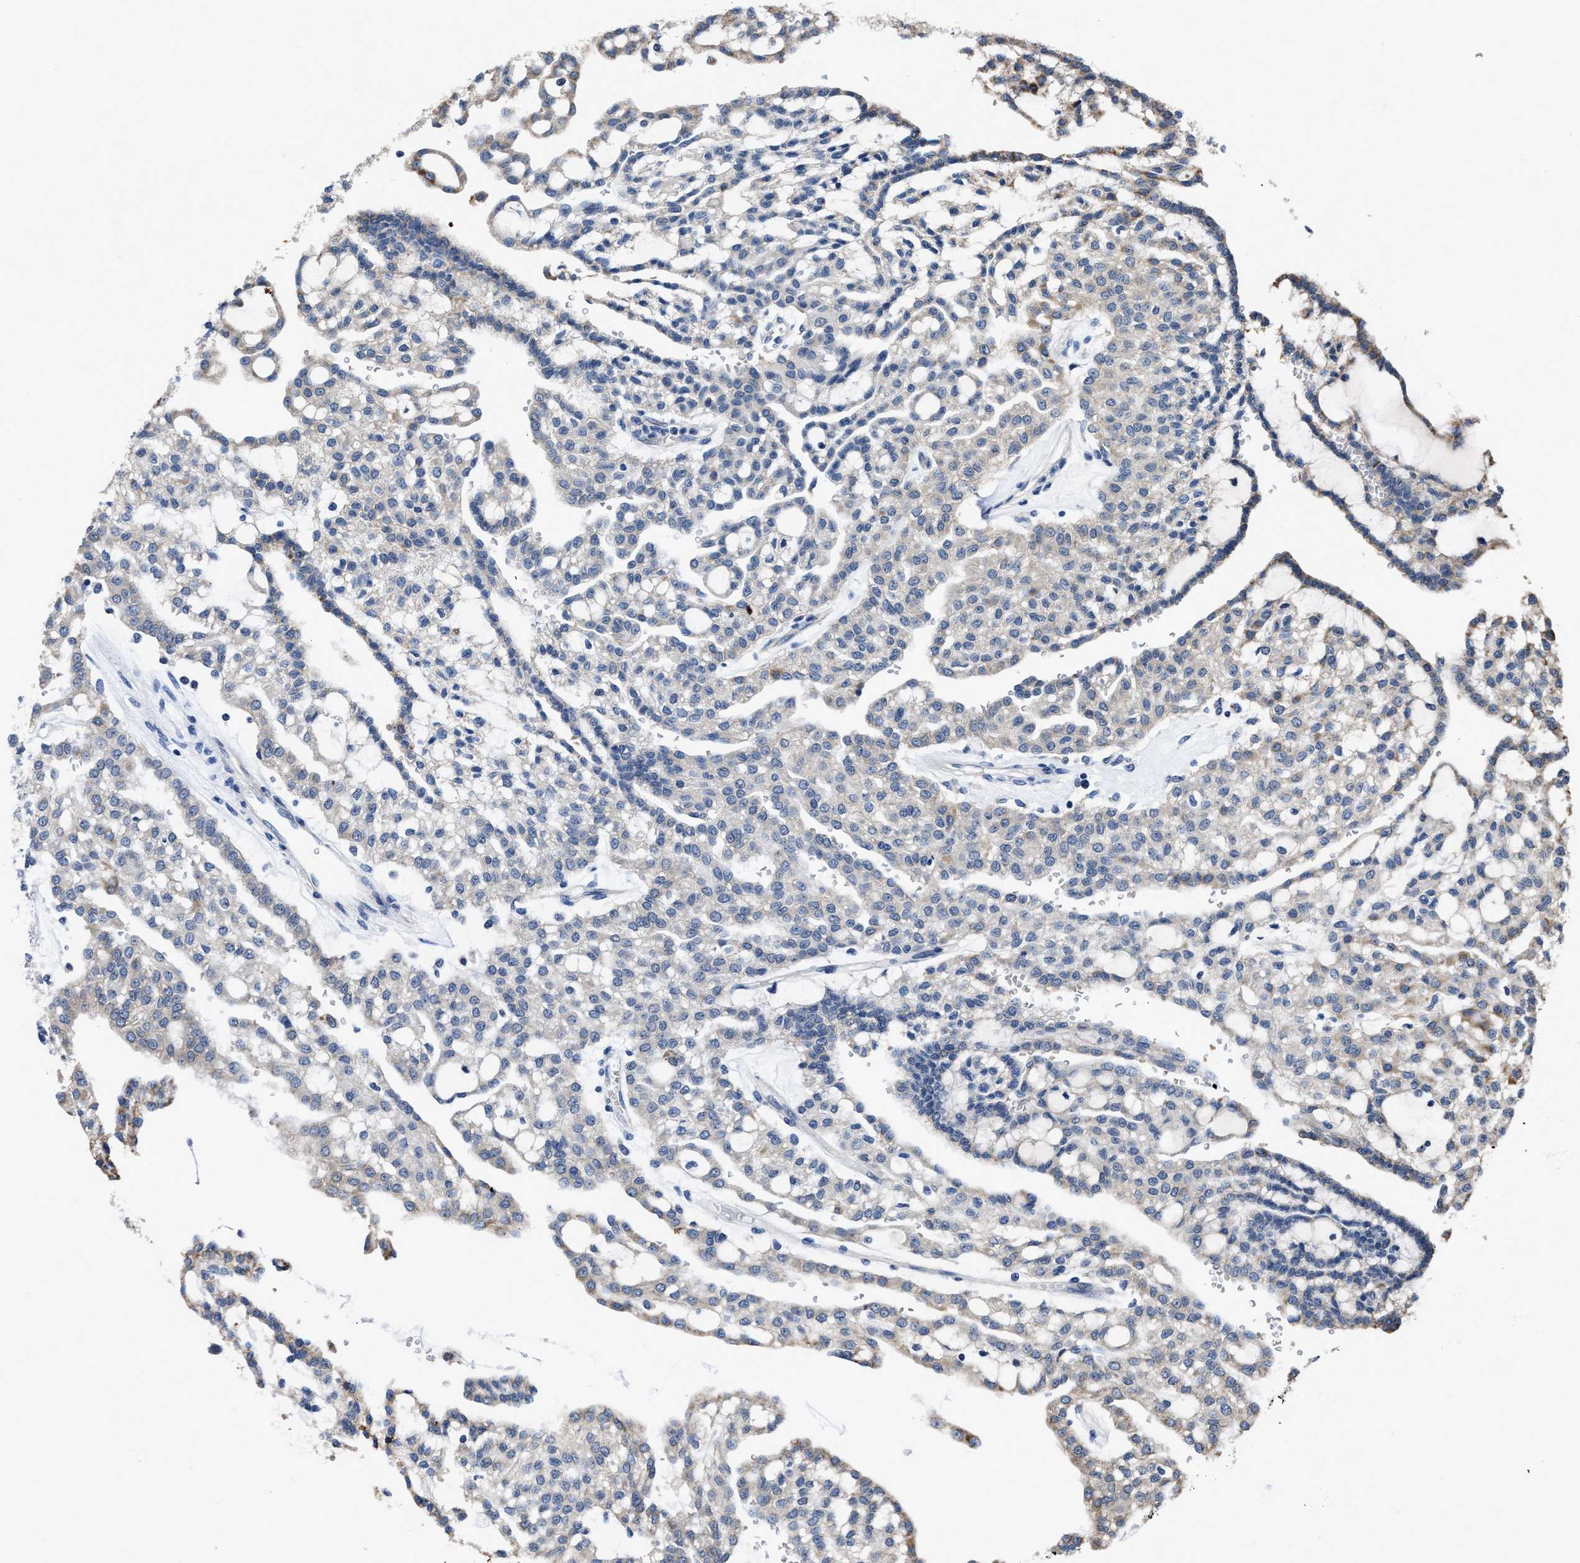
{"staining": {"intensity": "weak", "quantity": "<25%", "location": "cytoplasmic/membranous"}, "tissue": "renal cancer", "cell_type": "Tumor cells", "image_type": "cancer", "snomed": [{"axis": "morphology", "description": "Adenocarcinoma, NOS"}, {"axis": "topography", "description": "Kidney"}], "caption": "Immunohistochemical staining of human adenocarcinoma (renal) reveals no significant positivity in tumor cells.", "gene": "GHITM", "patient": {"sex": "male", "age": 63}}